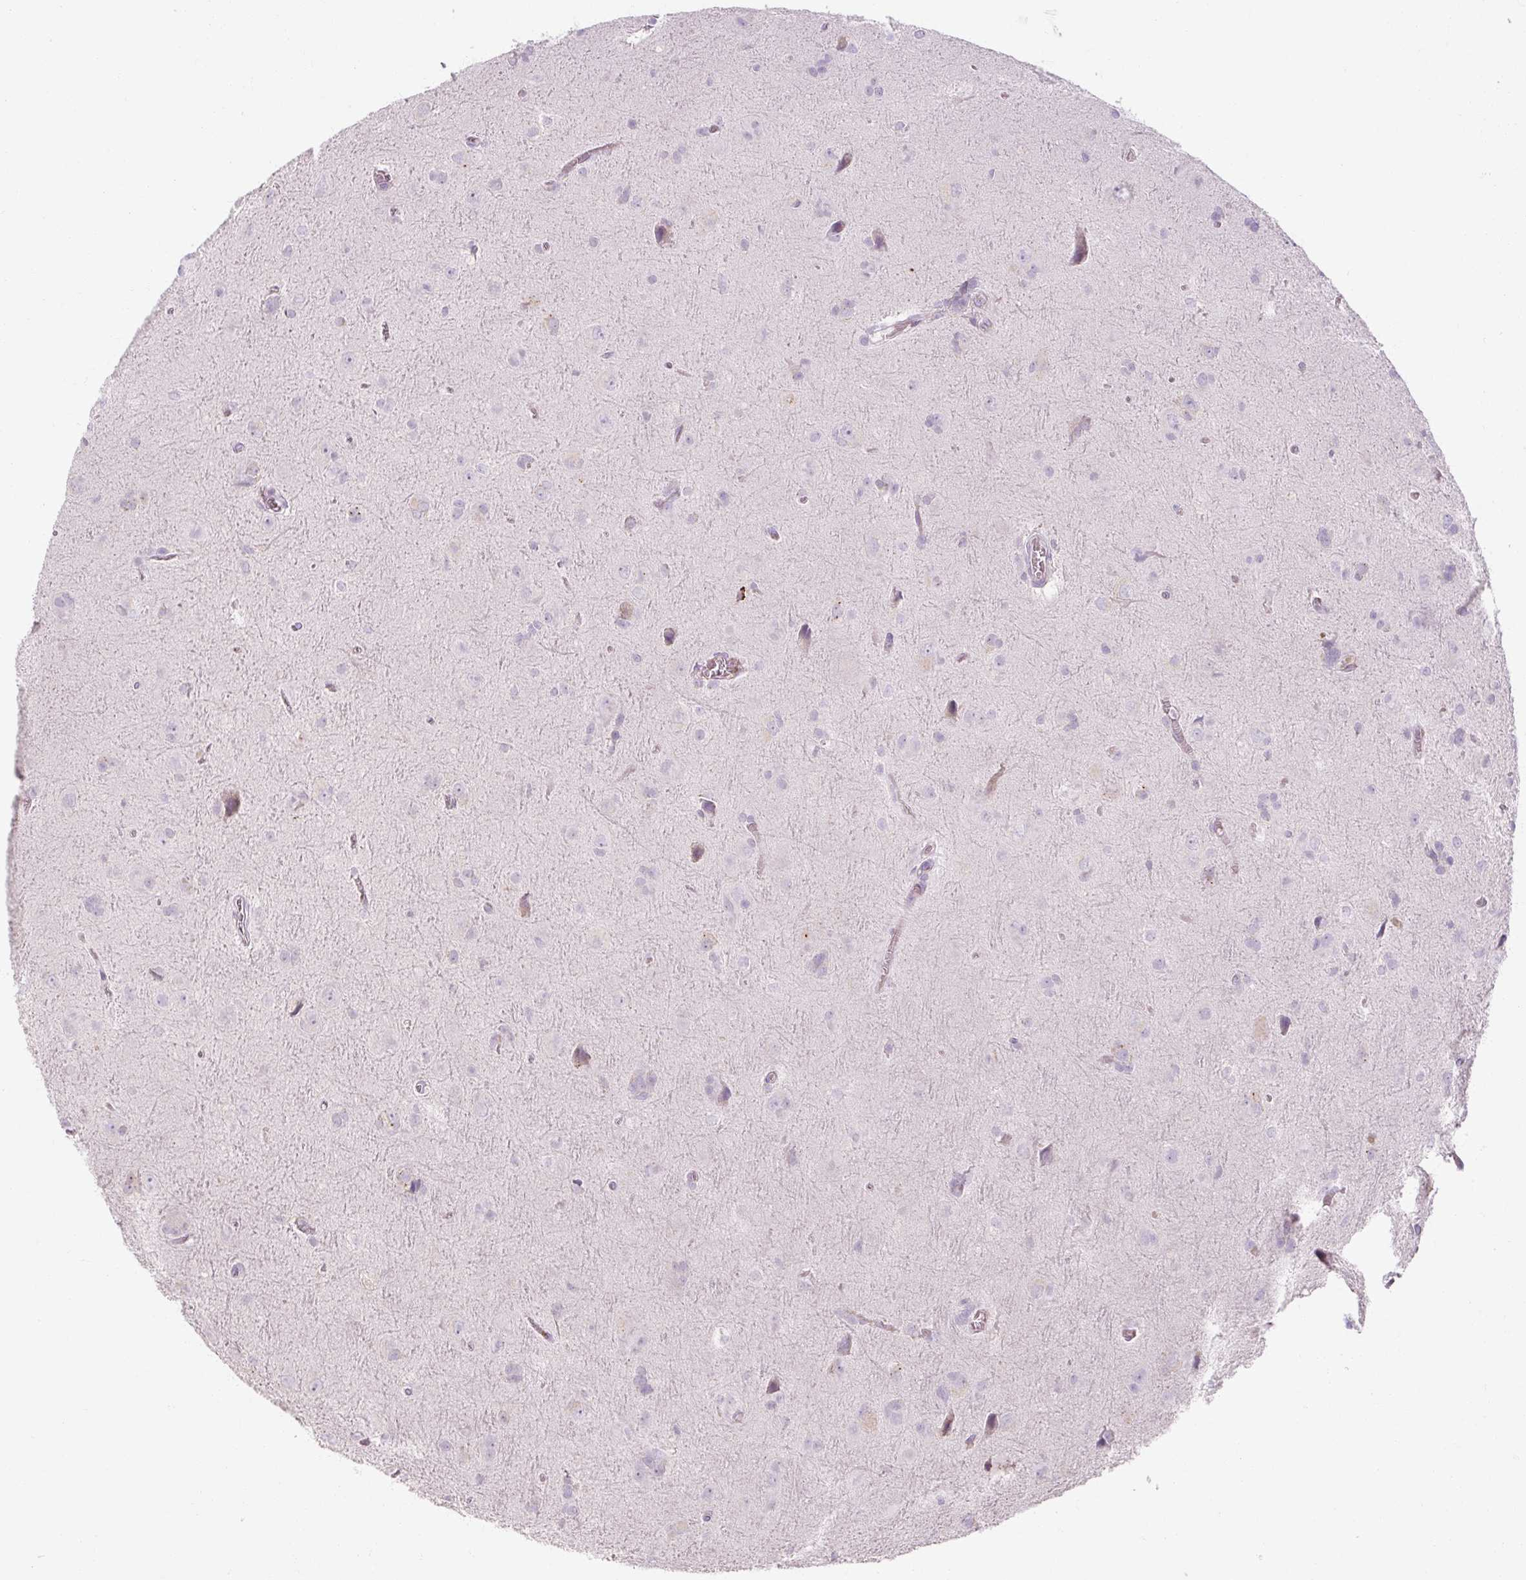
{"staining": {"intensity": "negative", "quantity": "none", "location": "none"}, "tissue": "glioma", "cell_type": "Tumor cells", "image_type": "cancer", "snomed": [{"axis": "morphology", "description": "Glioma, malignant, Low grade"}, {"axis": "topography", "description": "Brain"}], "caption": "Immunohistochemistry (IHC) histopathology image of neoplastic tissue: human low-grade glioma (malignant) stained with DAB displays no significant protein positivity in tumor cells.", "gene": "NFE2L3", "patient": {"sex": "male", "age": 58}}